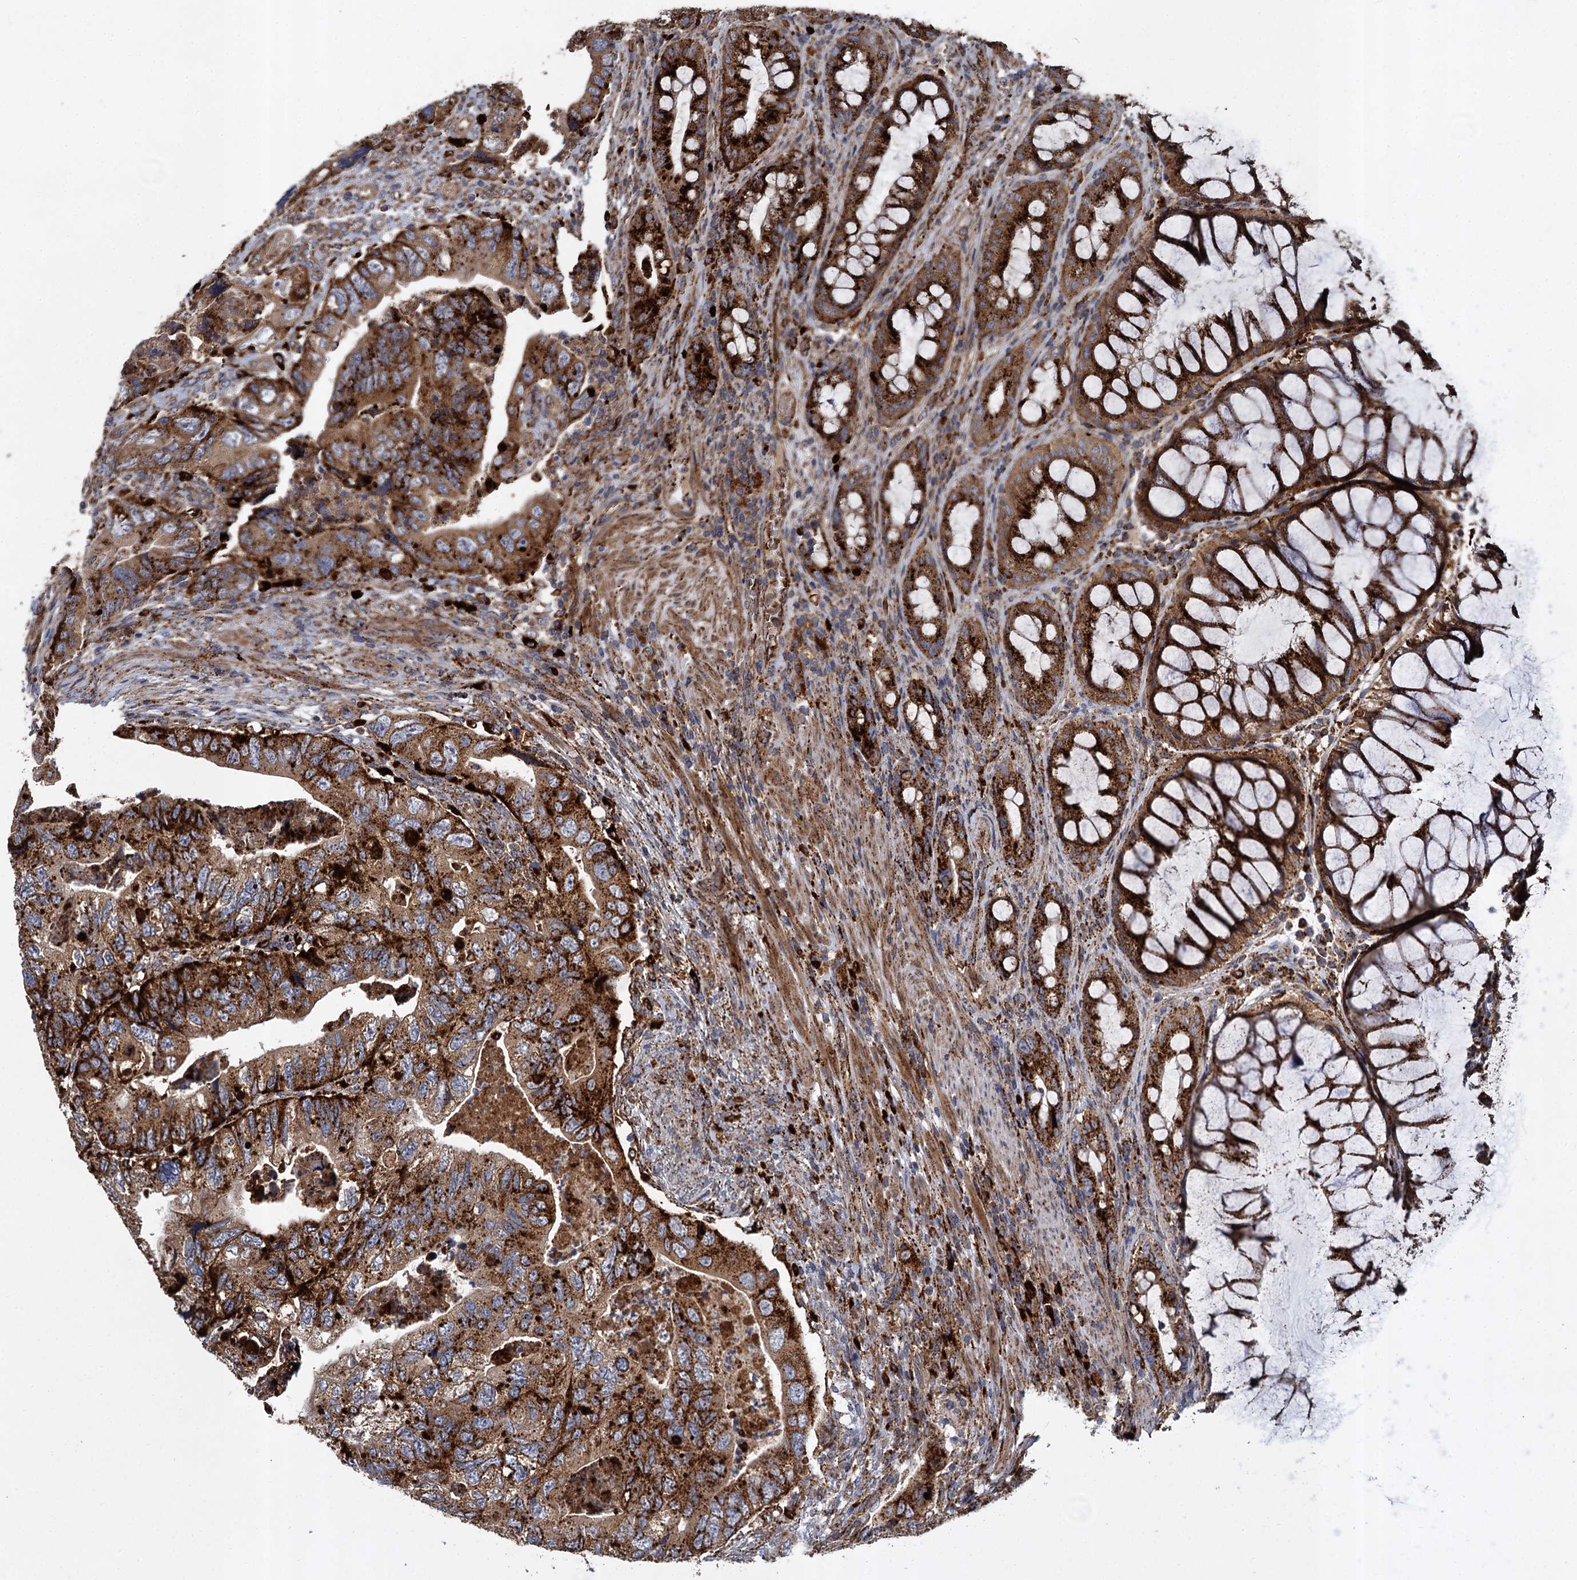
{"staining": {"intensity": "strong", "quantity": "25%-75%", "location": "cytoplasmic/membranous"}, "tissue": "colorectal cancer", "cell_type": "Tumor cells", "image_type": "cancer", "snomed": [{"axis": "morphology", "description": "Adenocarcinoma, NOS"}, {"axis": "topography", "description": "Rectum"}], "caption": "This is a micrograph of immunohistochemistry (IHC) staining of colorectal cancer (adenocarcinoma), which shows strong expression in the cytoplasmic/membranous of tumor cells.", "gene": "GBA1", "patient": {"sex": "male", "age": 63}}